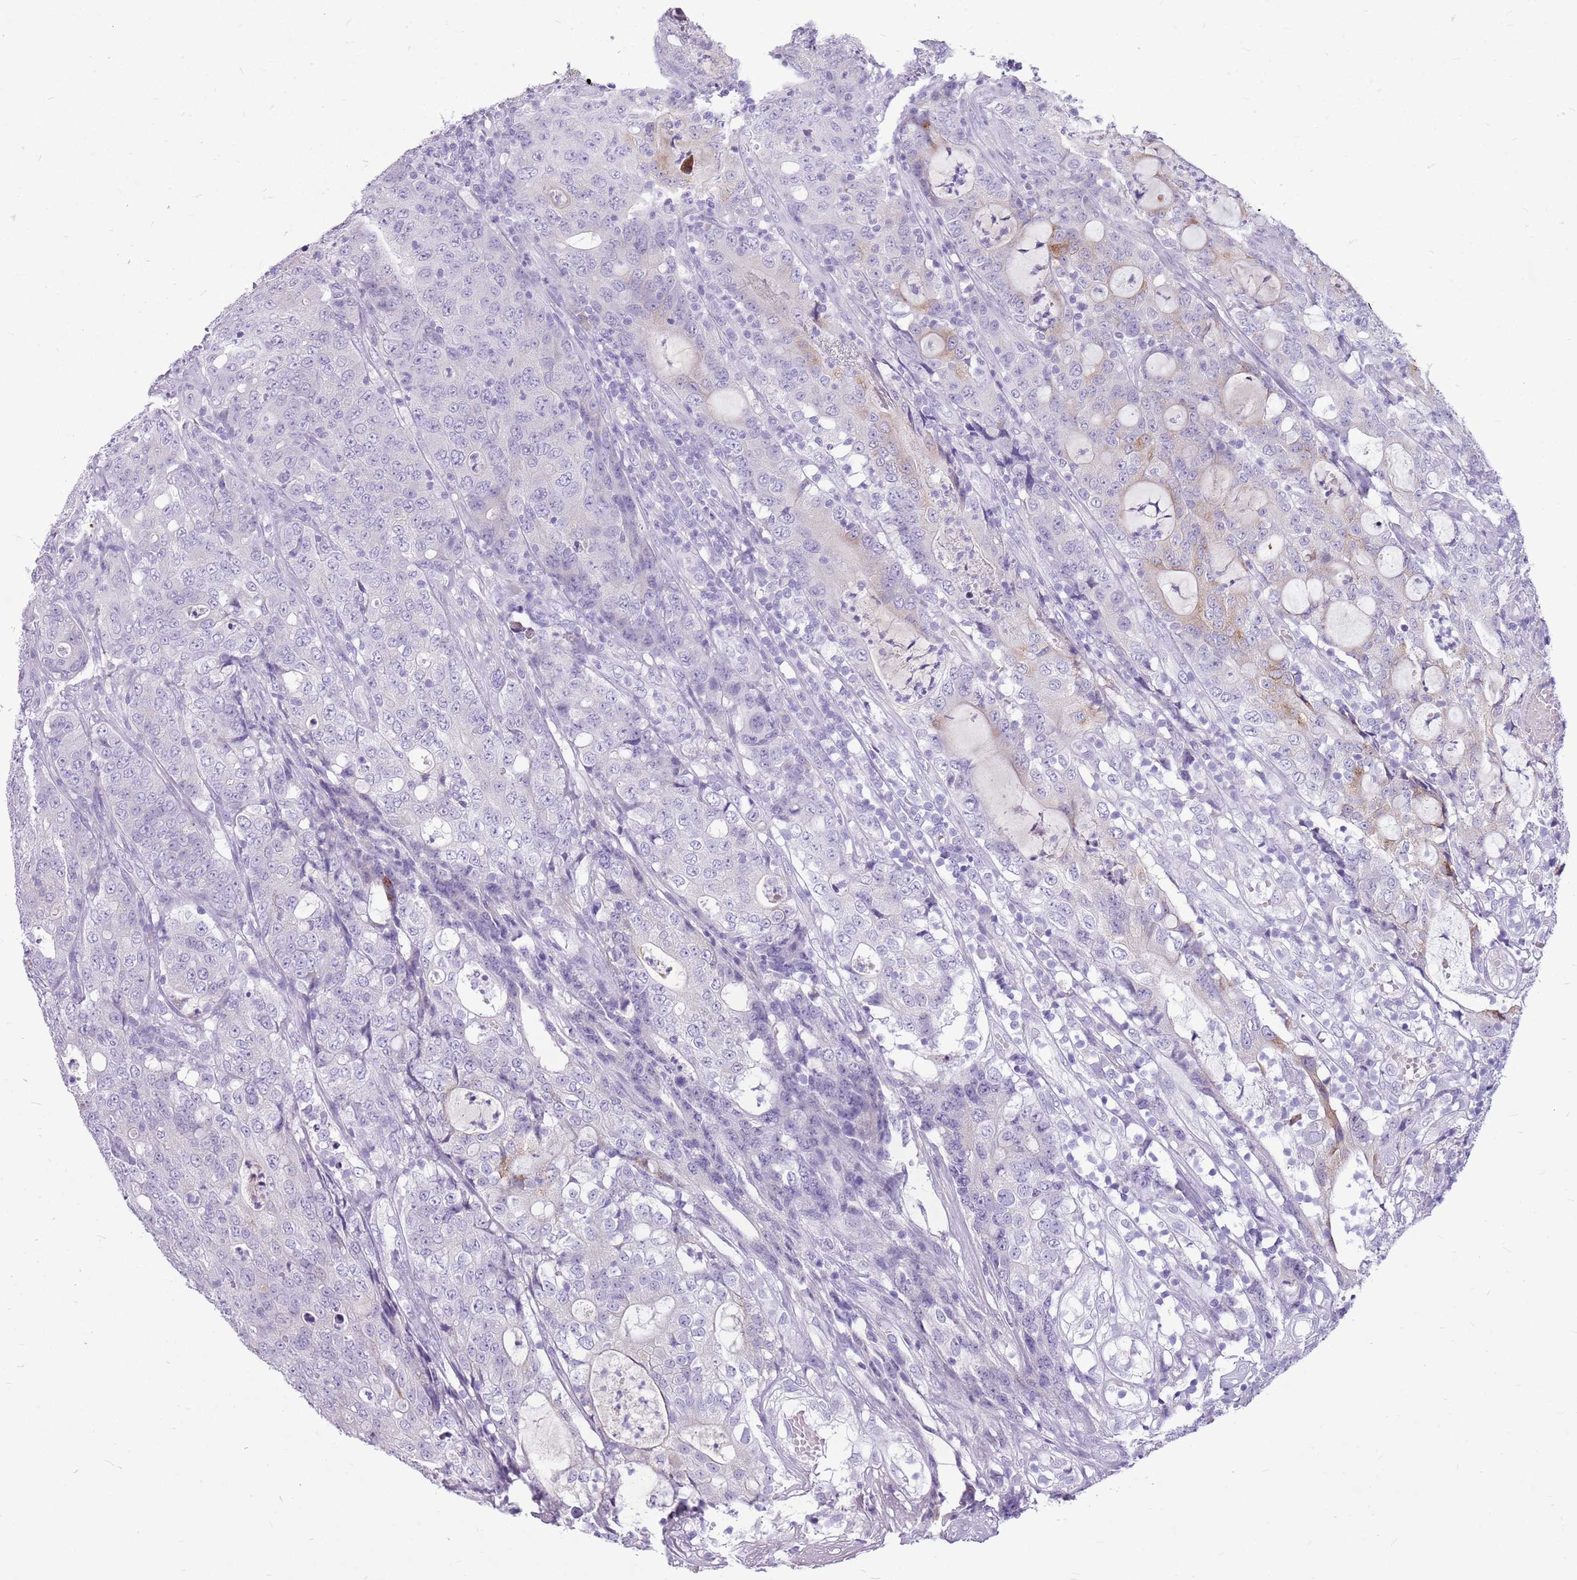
{"staining": {"intensity": "weak", "quantity": "<25%", "location": "cytoplasmic/membranous"}, "tissue": "colorectal cancer", "cell_type": "Tumor cells", "image_type": "cancer", "snomed": [{"axis": "morphology", "description": "Adenocarcinoma, NOS"}, {"axis": "topography", "description": "Colon"}], "caption": "Immunohistochemical staining of human colorectal cancer (adenocarcinoma) exhibits no significant staining in tumor cells.", "gene": "ZNF425", "patient": {"sex": "male", "age": 83}}